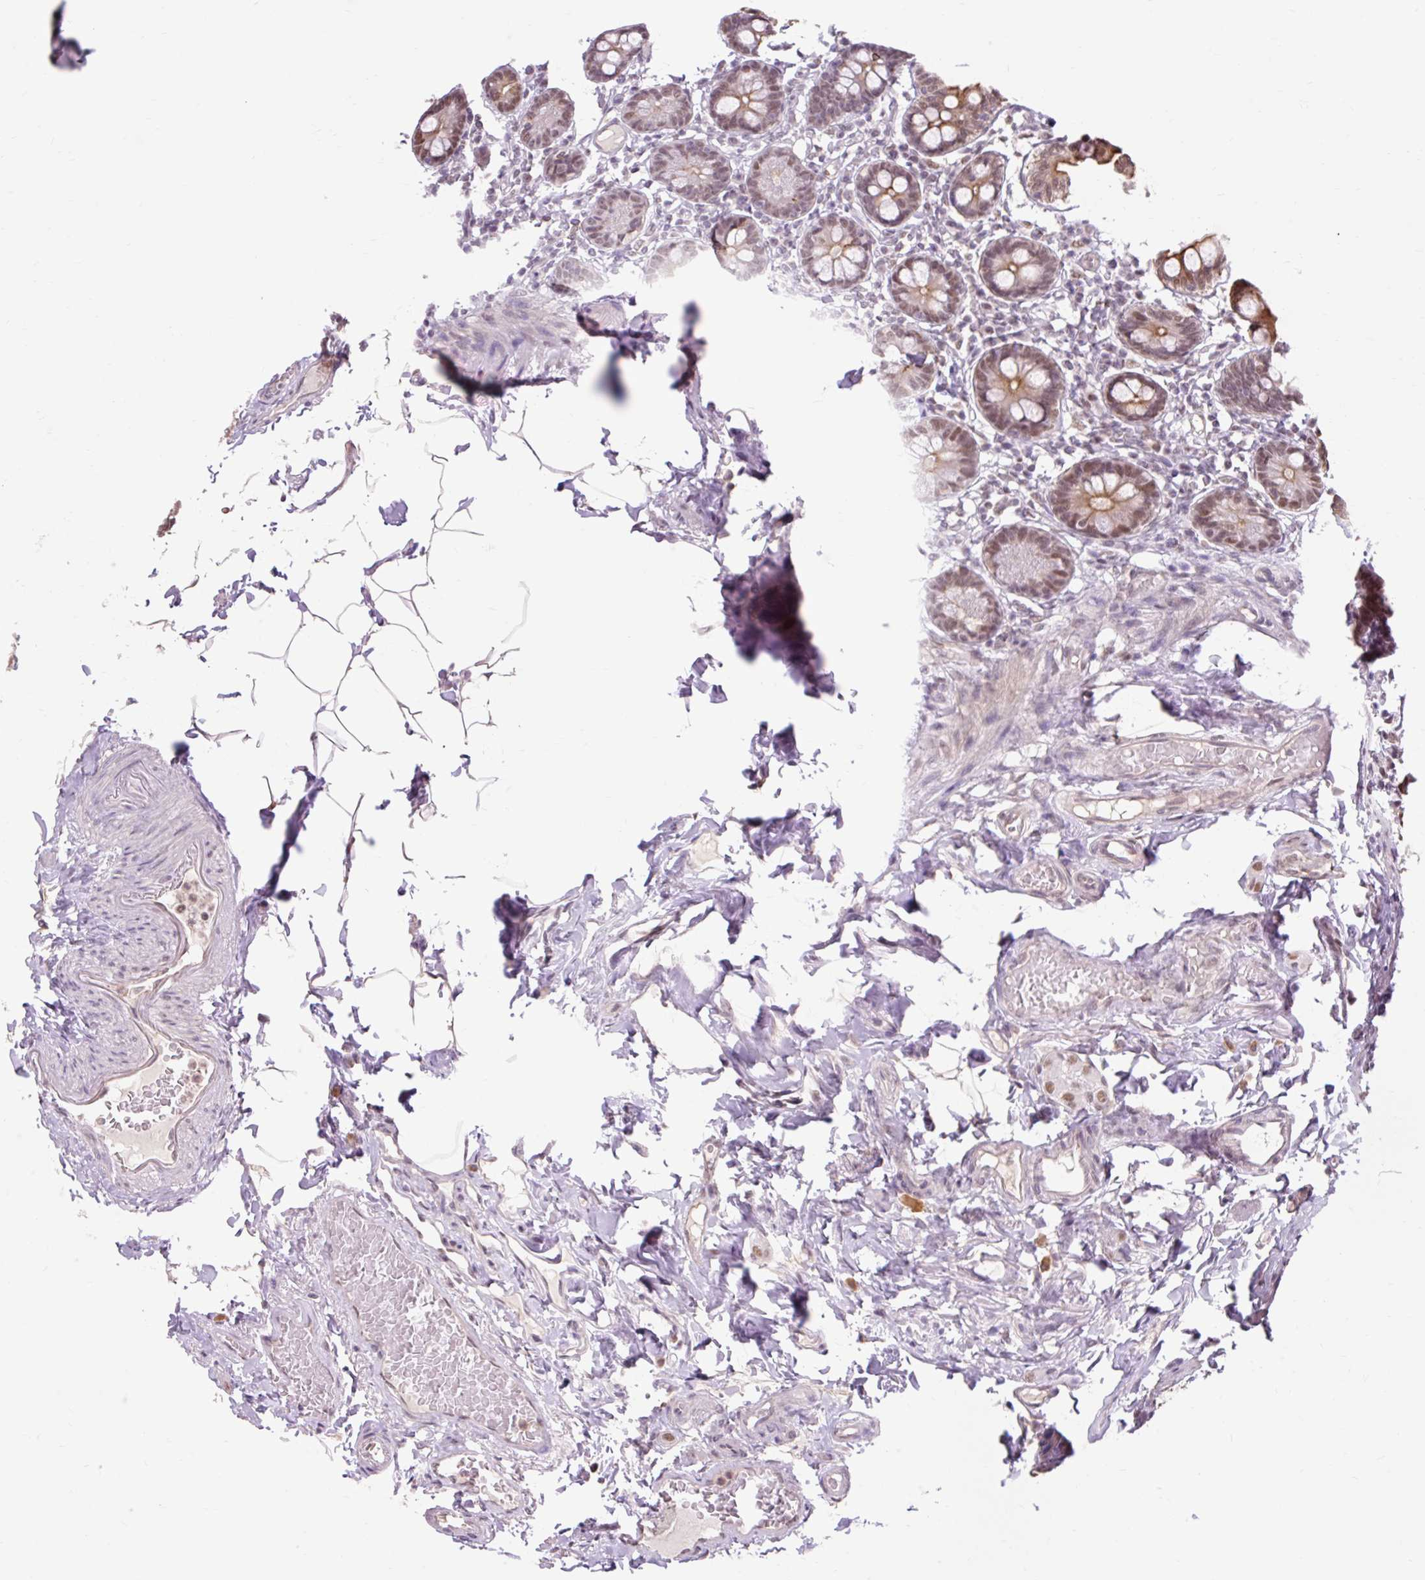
{"staining": {"intensity": "strong", "quantity": ">75%", "location": "cytoplasmic/membranous"}, "tissue": "small intestine", "cell_type": "Glandular cells", "image_type": "normal", "snomed": [{"axis": "morphology", "description": "Normal tissue, NOS"}, {"axis": "topography", "description": "Small intestine"}], "caption": "This histopathology image shows immunohistochemistry (IHC) staining of benign human small intestine, with high strong cytoplasmic/membranous expression in approximately >75% of glandular cells.", "gene": "ENSG00000261832", "patient": {"sex": "female", "age": 64}}